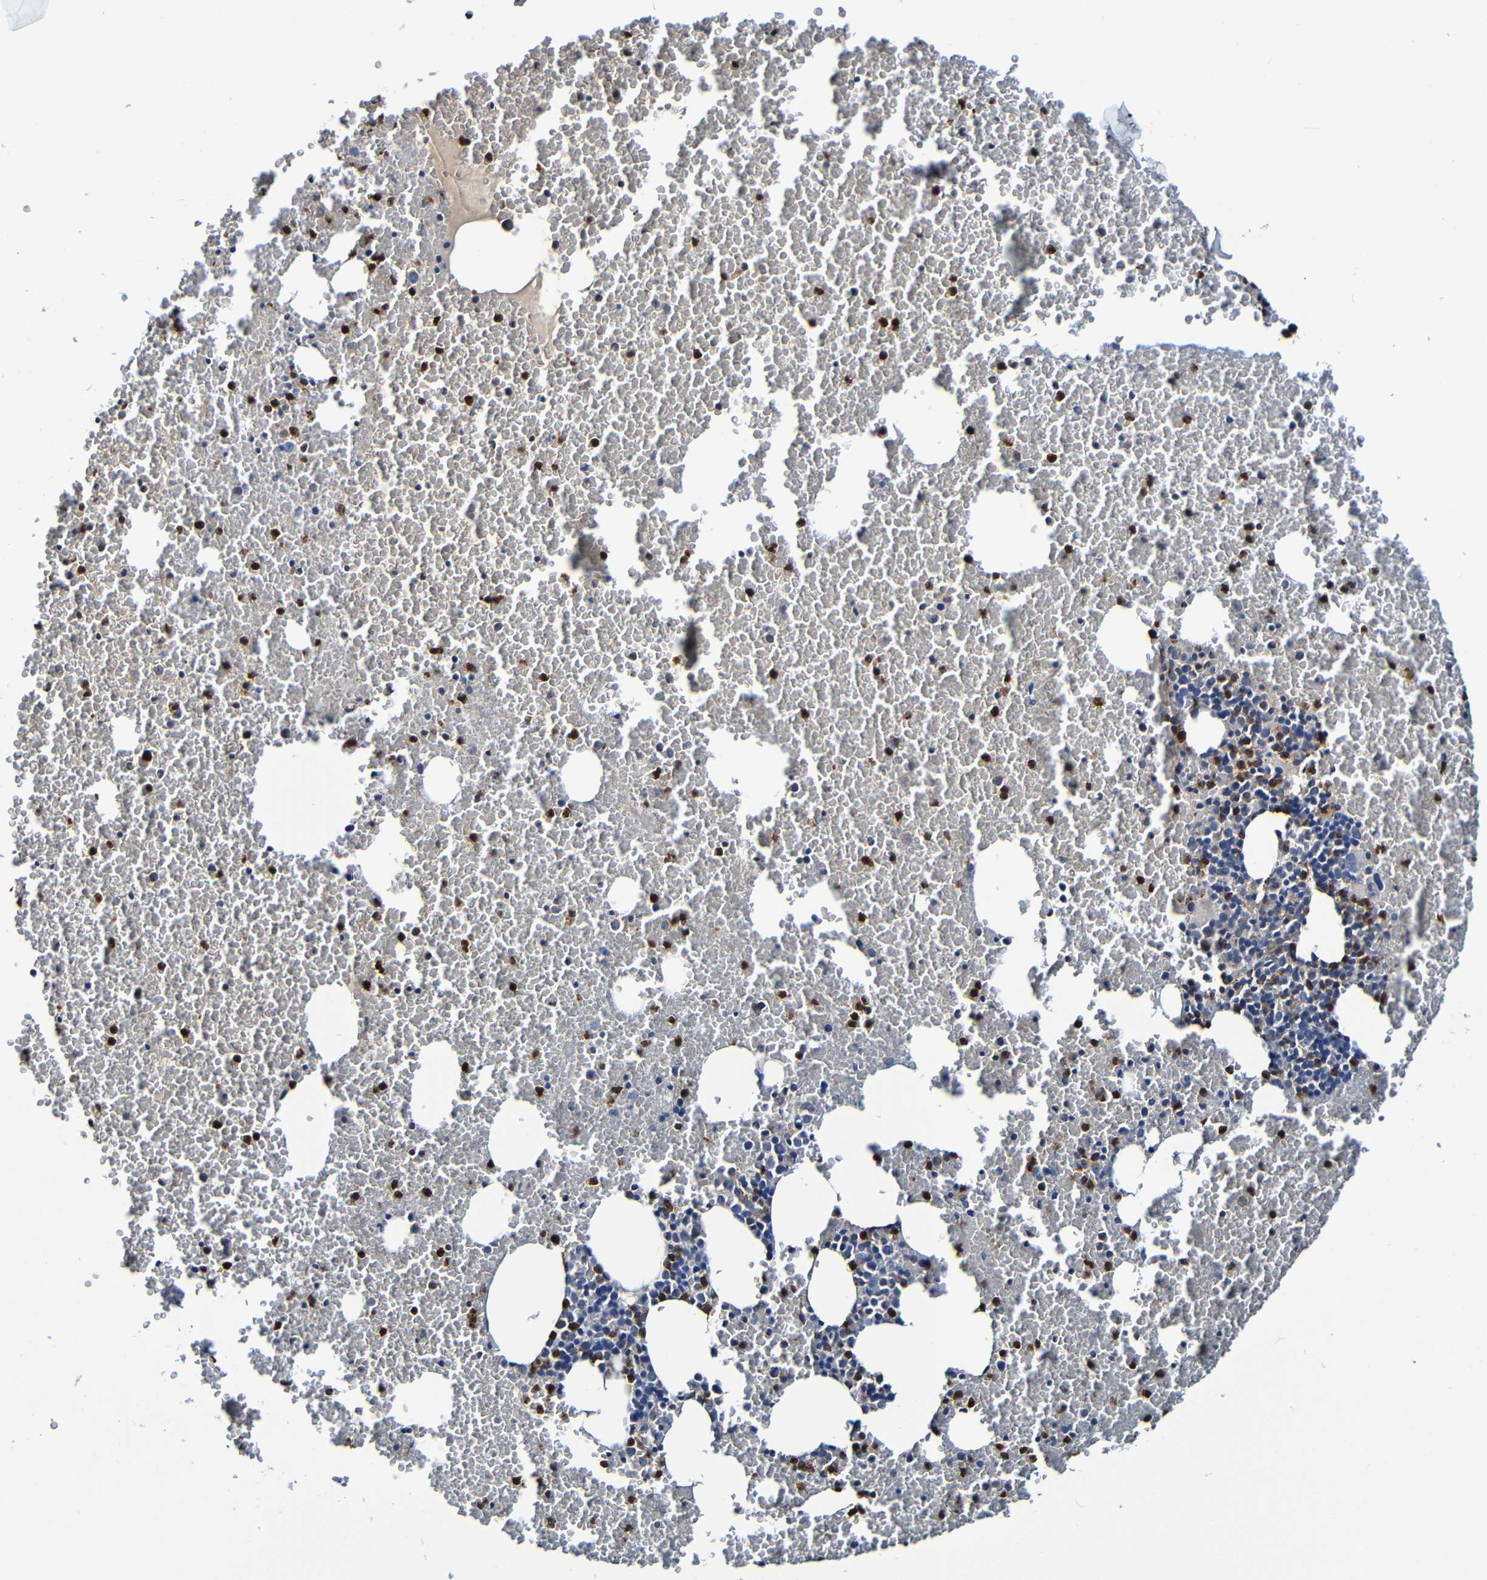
{"staining": {"intensity": "moderate", "quantity": "25%-75%", "location": "cytoplasmic/membranous"}, "tissue": "bone marrow", "cell_type": "Hematopoietic cells", "image_type": "normal", "snomed": [{"axis": "morphology", "description": "Normal tissue, NOS"}, {"axis": "morphology", "description": "Inflammation, NOS"}, {"axis": "topography", "description": "Bone marrow"}], "caption": "The micrograph displays immunohistochemical staining of benign bone marrow. There is moderate cytoplasmic/membranous positivity is seen in about 25%-75% of hematopoietic cells. (brown staining indicates protein expression, while blue staining denotes nuclei).", "gene": "ADAM15", "patient": {"sex": "male", "age": 47}}